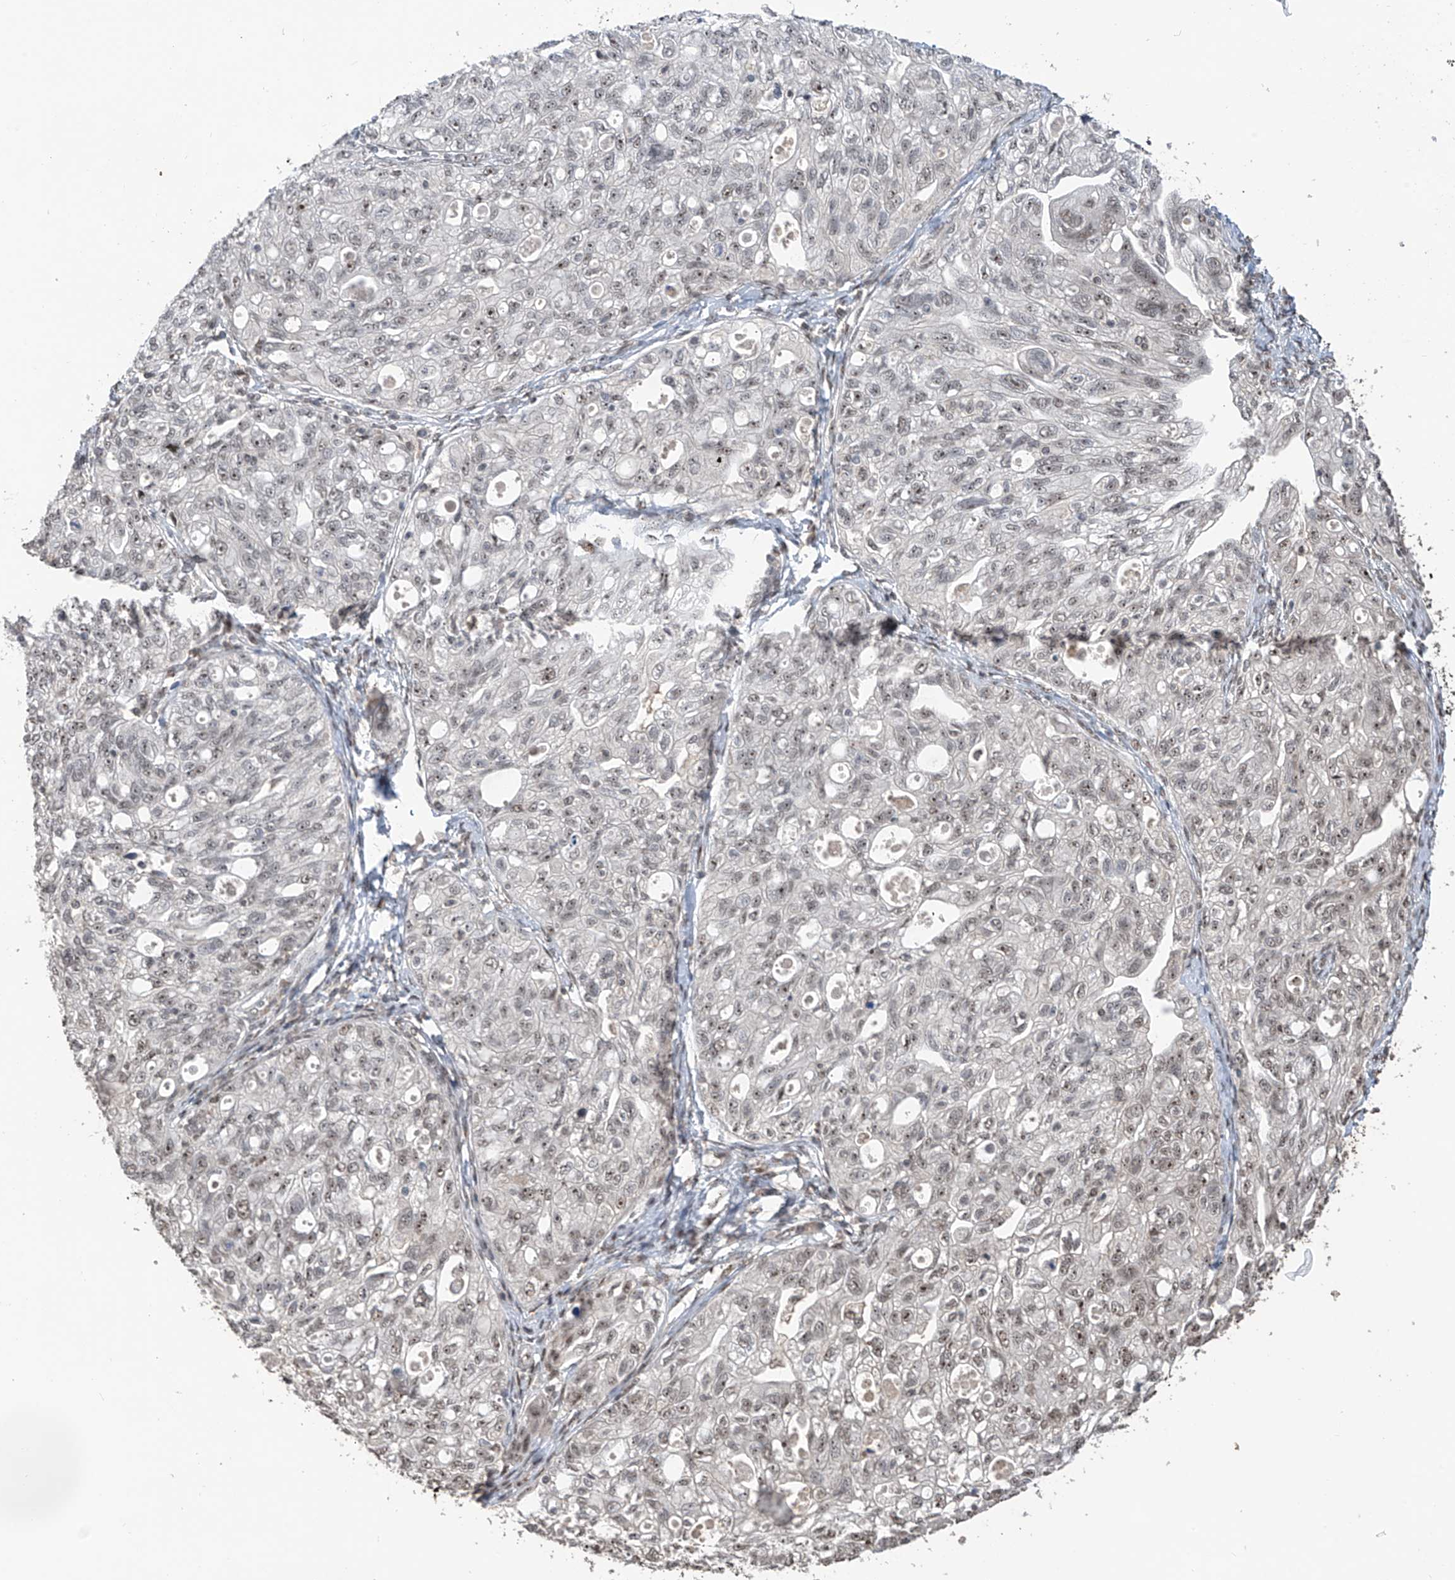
{"staining": {"intensity": "weak", "quantity": "<25%", "location": "nuclear"}, "tissue": "ovarian cancer", "cell_type": "Tumor cells", "image_type": "cancer", "snomed": [{"axis": "morphology", "description": "Carcinoma, NOS"}, {"axis": "morphology", "description": "Cystadenocarcinoma, serous, NOS"}, {"axis": "topography", "description": "Ovary"}], "caption": "High power microscopy image of an immunohistochemistry (IHC) micrograph of carcinoma (ovarian), revealing no significant expression in tumor cells.", "gene": "C1orf131", "patient": {"sex": "female", "age": 69}}